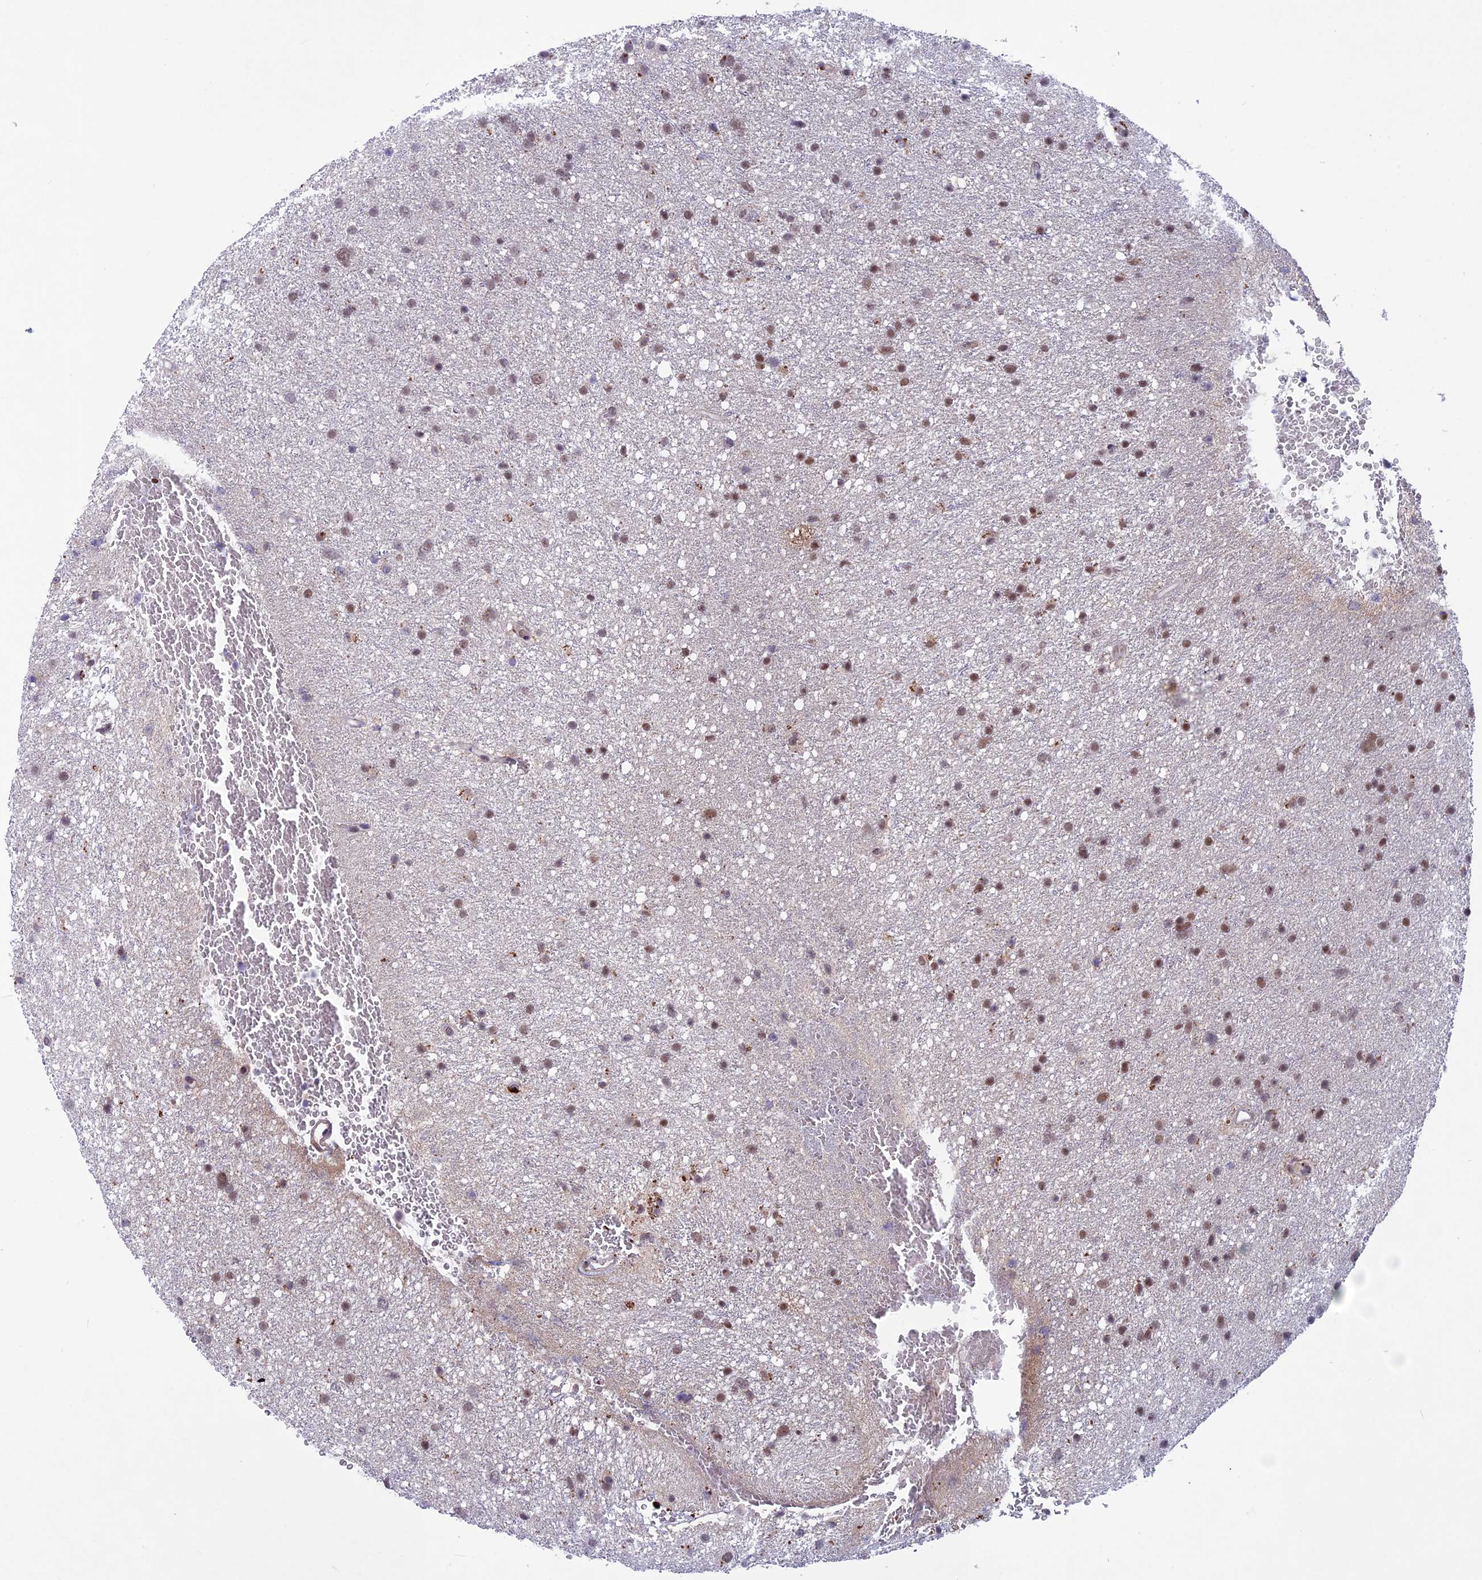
{"staining": {"intensity": "moderate", "quantity": "25%-75%", "location": "nuclear"}, "tissue": "glioma", "cell_type": "Tumor cells", "image_type": "cancer", "snomed": [{"axis": "morphology", "description": "Glioma, malignant, Low grade"}, {"axis": "topography", "description": "Cerebral cortex"}], "caption": "Low-grade glioma (malignant) stained with immunohistochemistry (IHC) shows moderate nuclear positivity in approximately 25%-75% of tumor cells.", "gene": "FKBPL", "patient": {"sex": "female", "age": 39}}